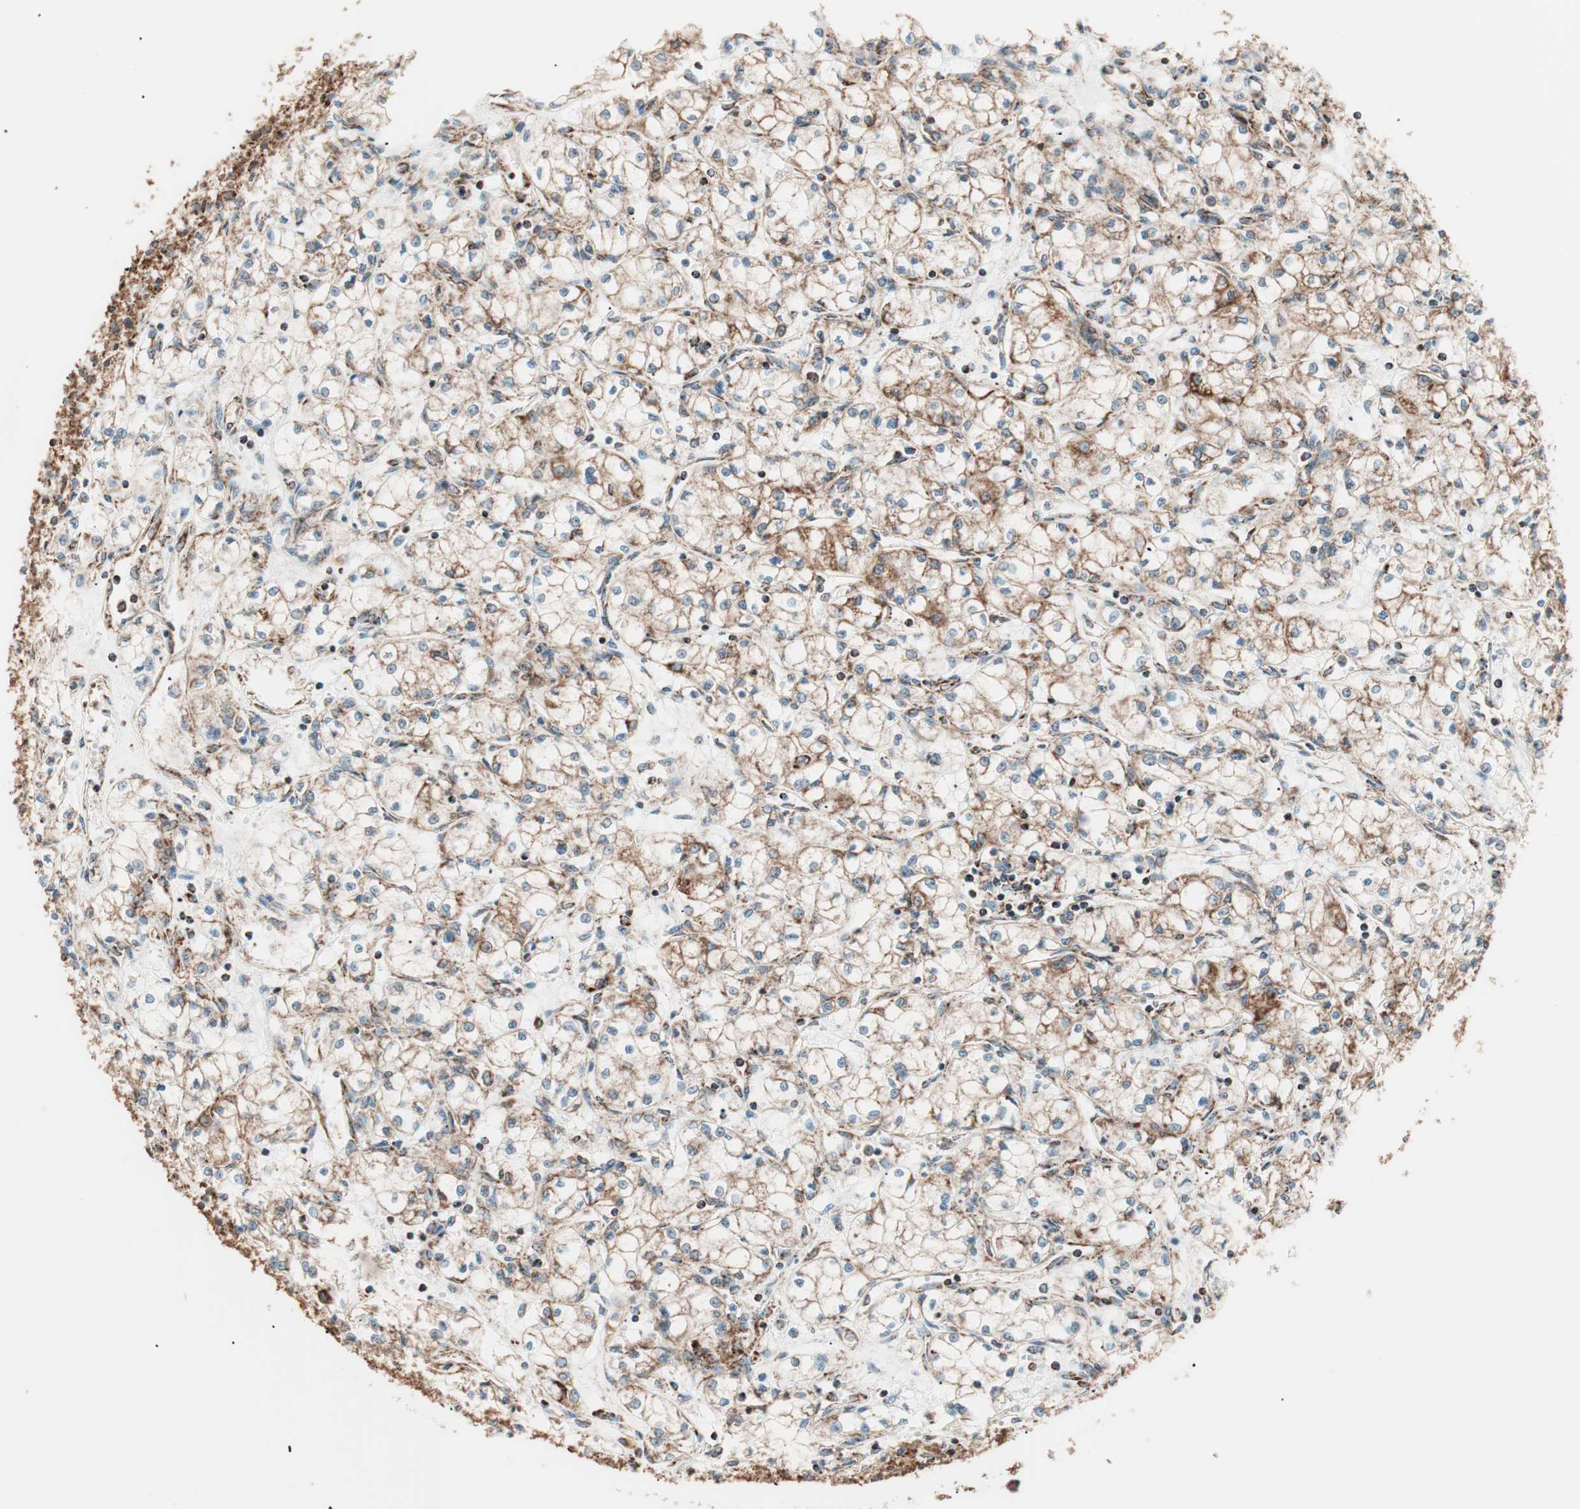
{"staining": {"intensity": "moderate", "quantity": ">75%", "location": "cytoplasmic/membranous"}, "tissue": "renal cancer", "cell_type": "Tumor cells", "image_type": "cancer", "snomed": [{"axis": "morphology", "description": "Normal tissue, NOS"}, {"axis": "morphology", "description": "Adenocarcinoma, NOS"}, {"axis": "topography", "description": "Kidney"}], "caption": "Brown immunohistochemical staining in human adenocarcinoma (renal) exhibits moderate cytoplasmic/membranous expression in about >75% of tumor cells. (Brightfield microscopy of DAB IHC at high magnification).", "gene": "TOMM22", "patient": {"sex": "male", "age": 59}}